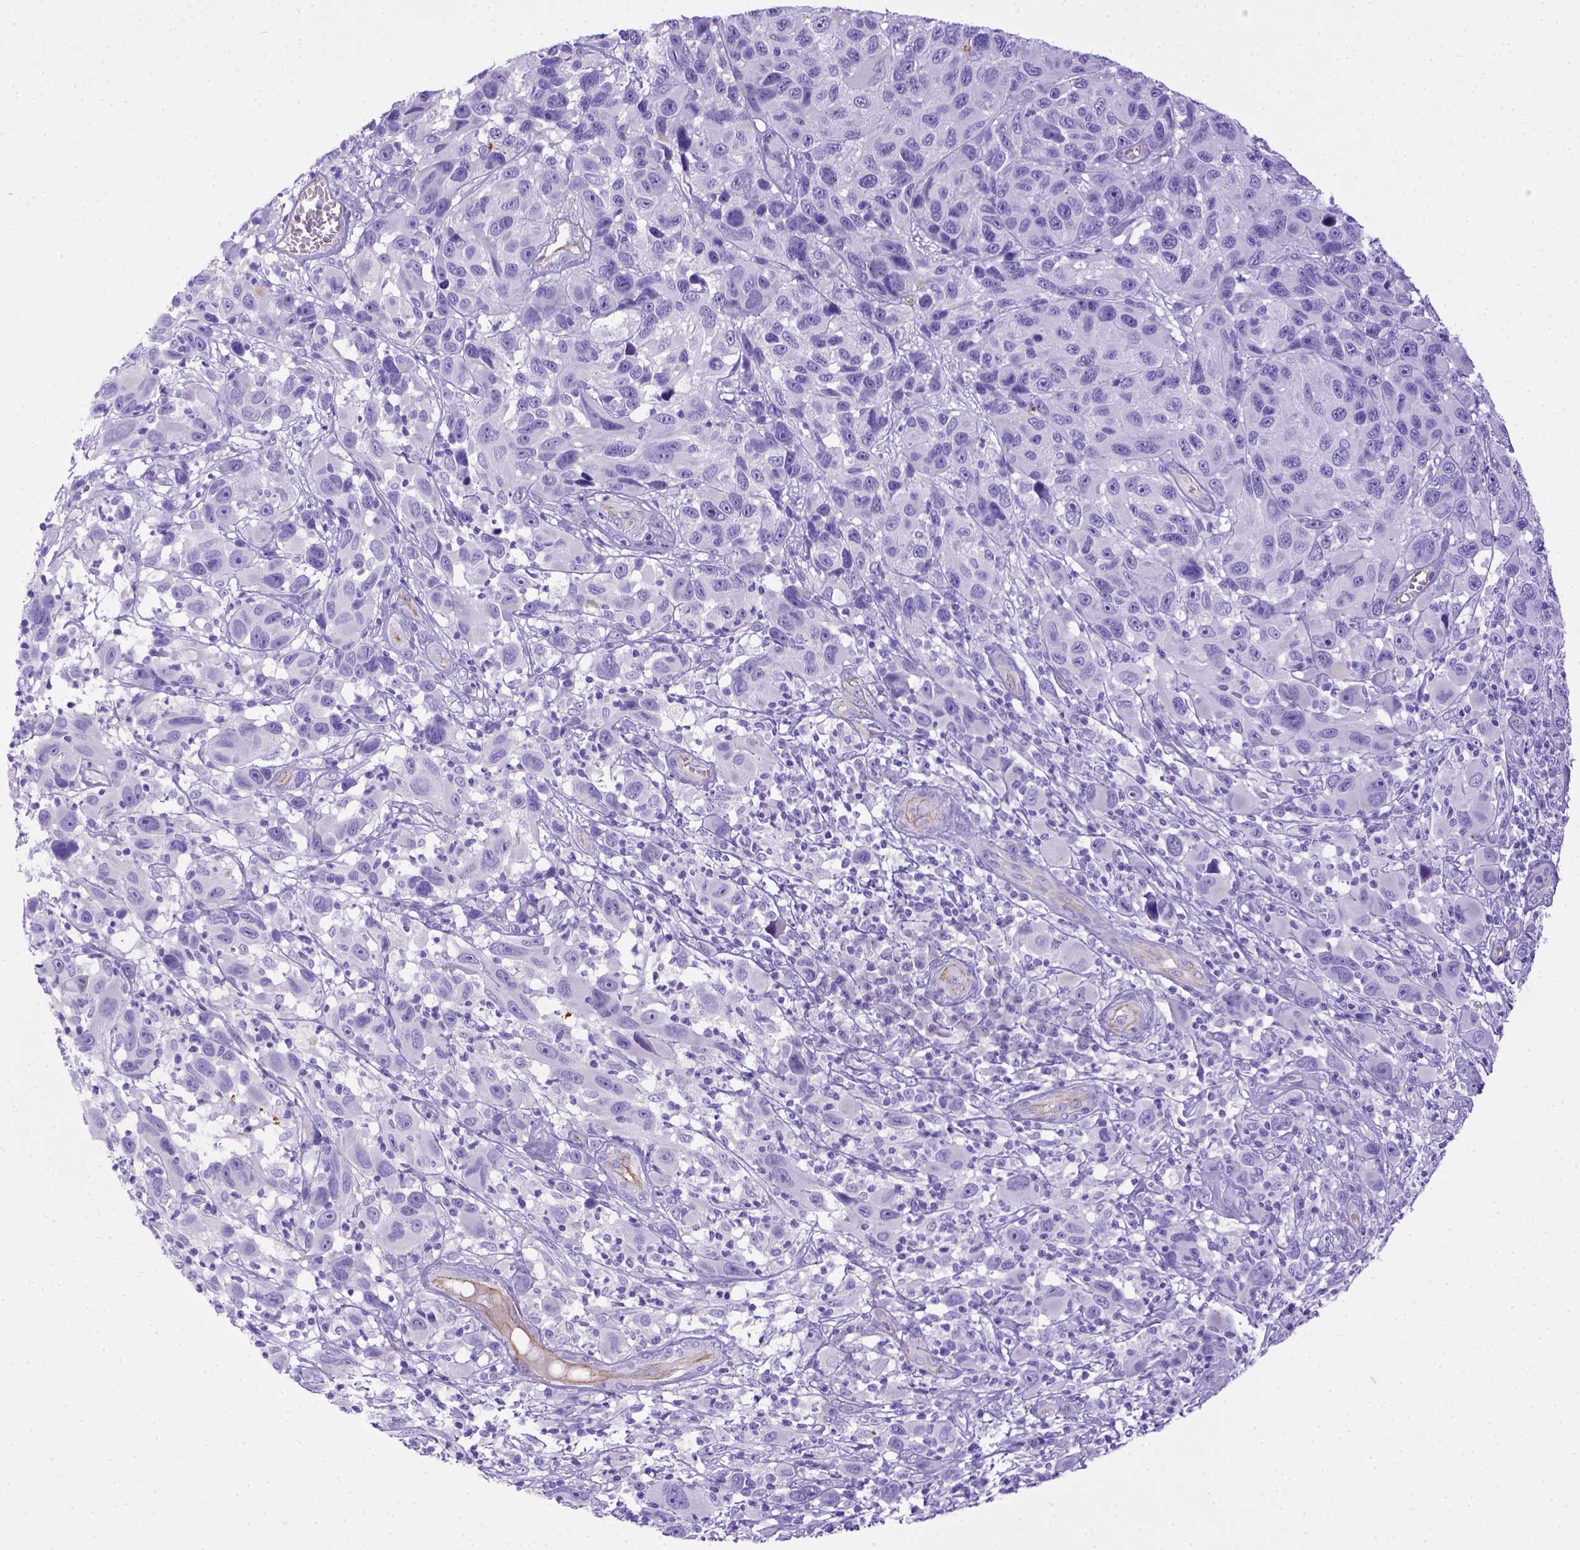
{"staining": {"intensity": "negative", "quantity": "none", "location": "none"}, "tissue": "melanoma", "cell_type": "Tumor cells", "image_type": "cancer", "snomed": [{"axis": "morphology", "description": "Malignant melanoma, NOS"}, {"axis": "topography", "description": "Skin"}], "caption": "Tumor cells are negative for protein expression in human malignant melanoma.", "gene": "LRRC18", "patient": {"sex": "male", "age": 53}}